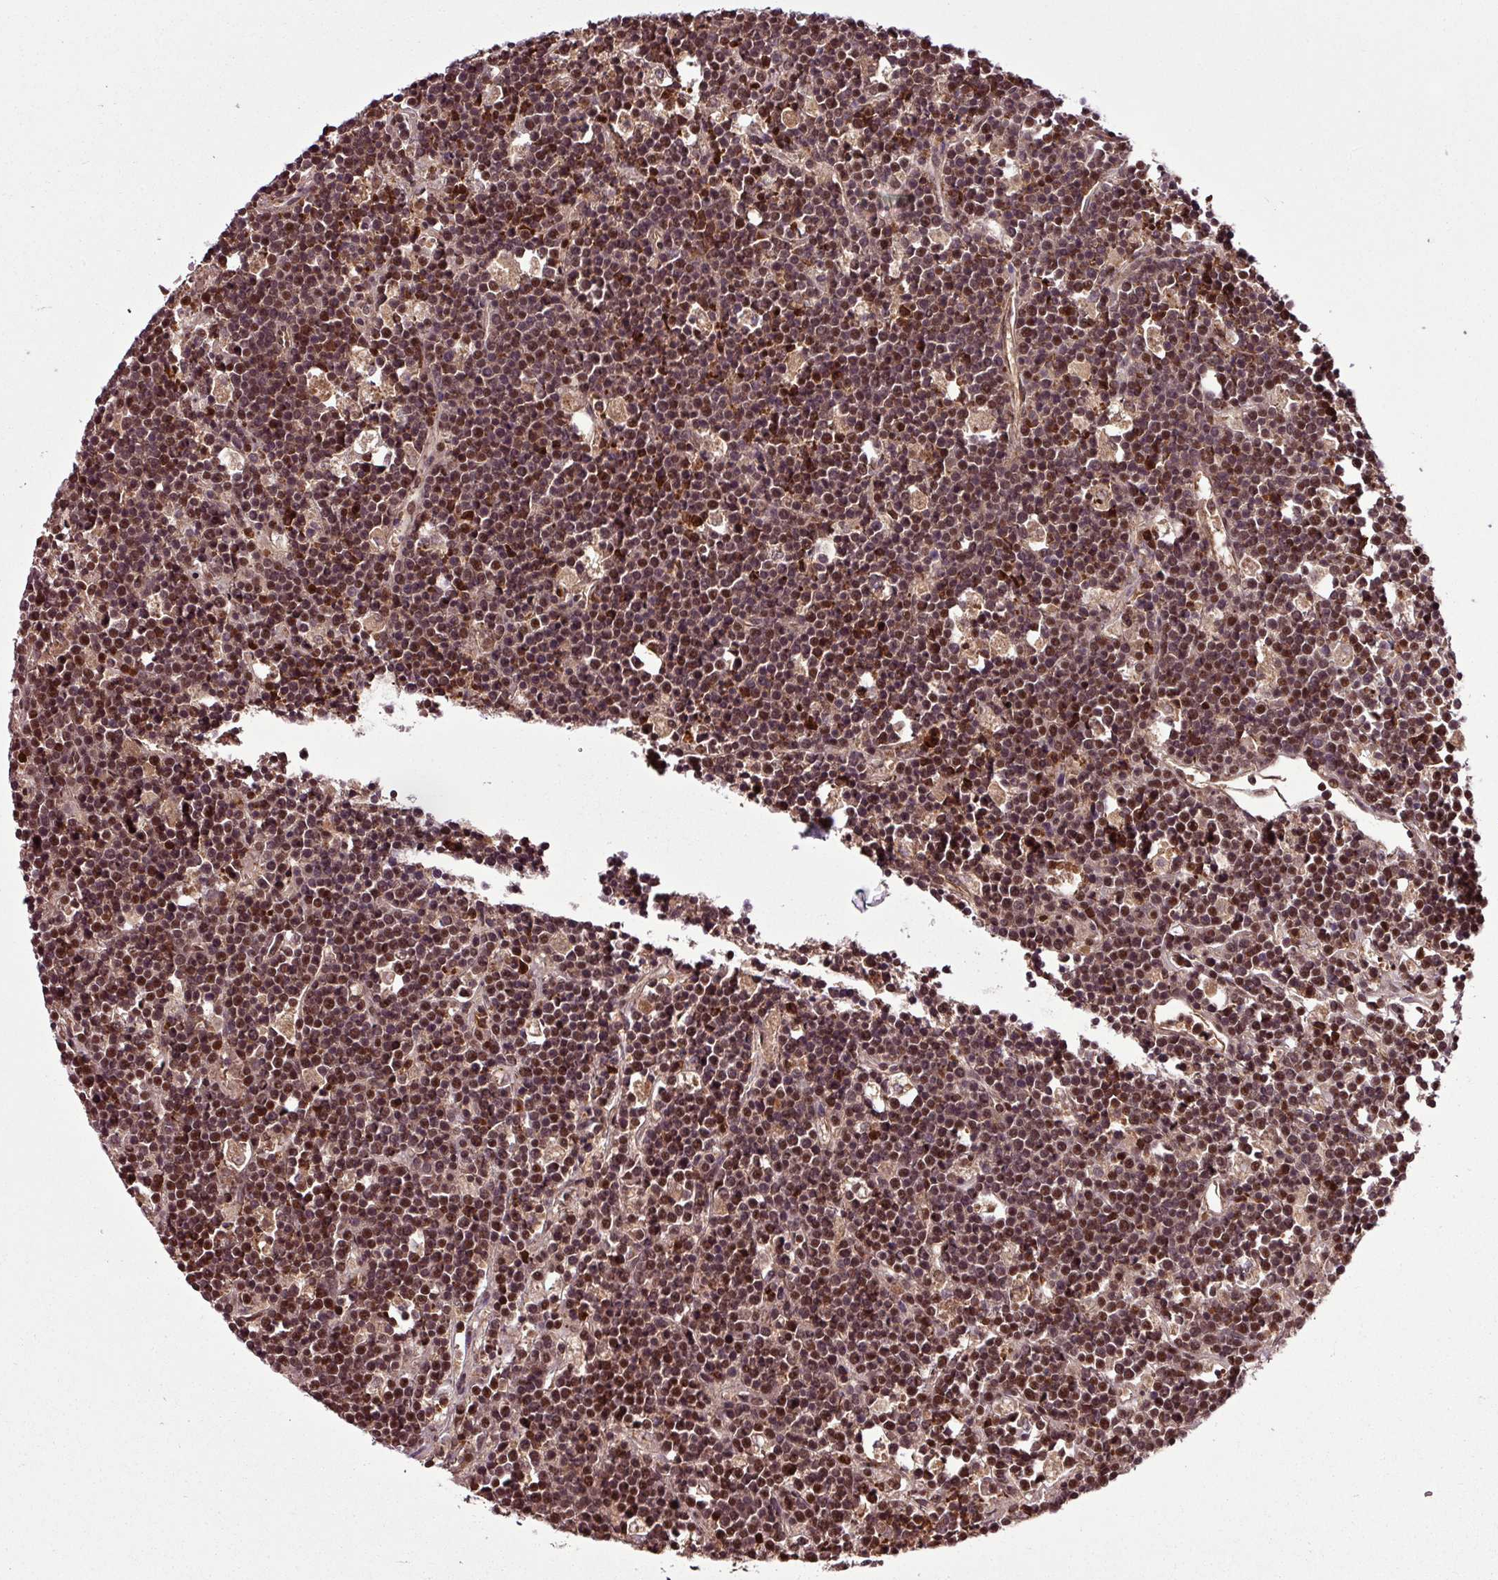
{"staining": {"intensity": "strong", "quantity": ">75%", "location": "nuclear"}, "tissue": "lymphoma", "cell_type": "Tumor cells", "image_type": "cancer", "snomed": [{"axis": "morphology", "description": "Malignant lymphoma, non-Hodgkin's type, High grade"}, {"axis": "topography", "description": "Ovary"}], "caption": "This is a photomicrograph of IHC staining of lymphoma, which shows strong positivity in the nuclear of tumor cells.", "gene": "ITPKC", "patient": {"sex": "female", "age": 56}}